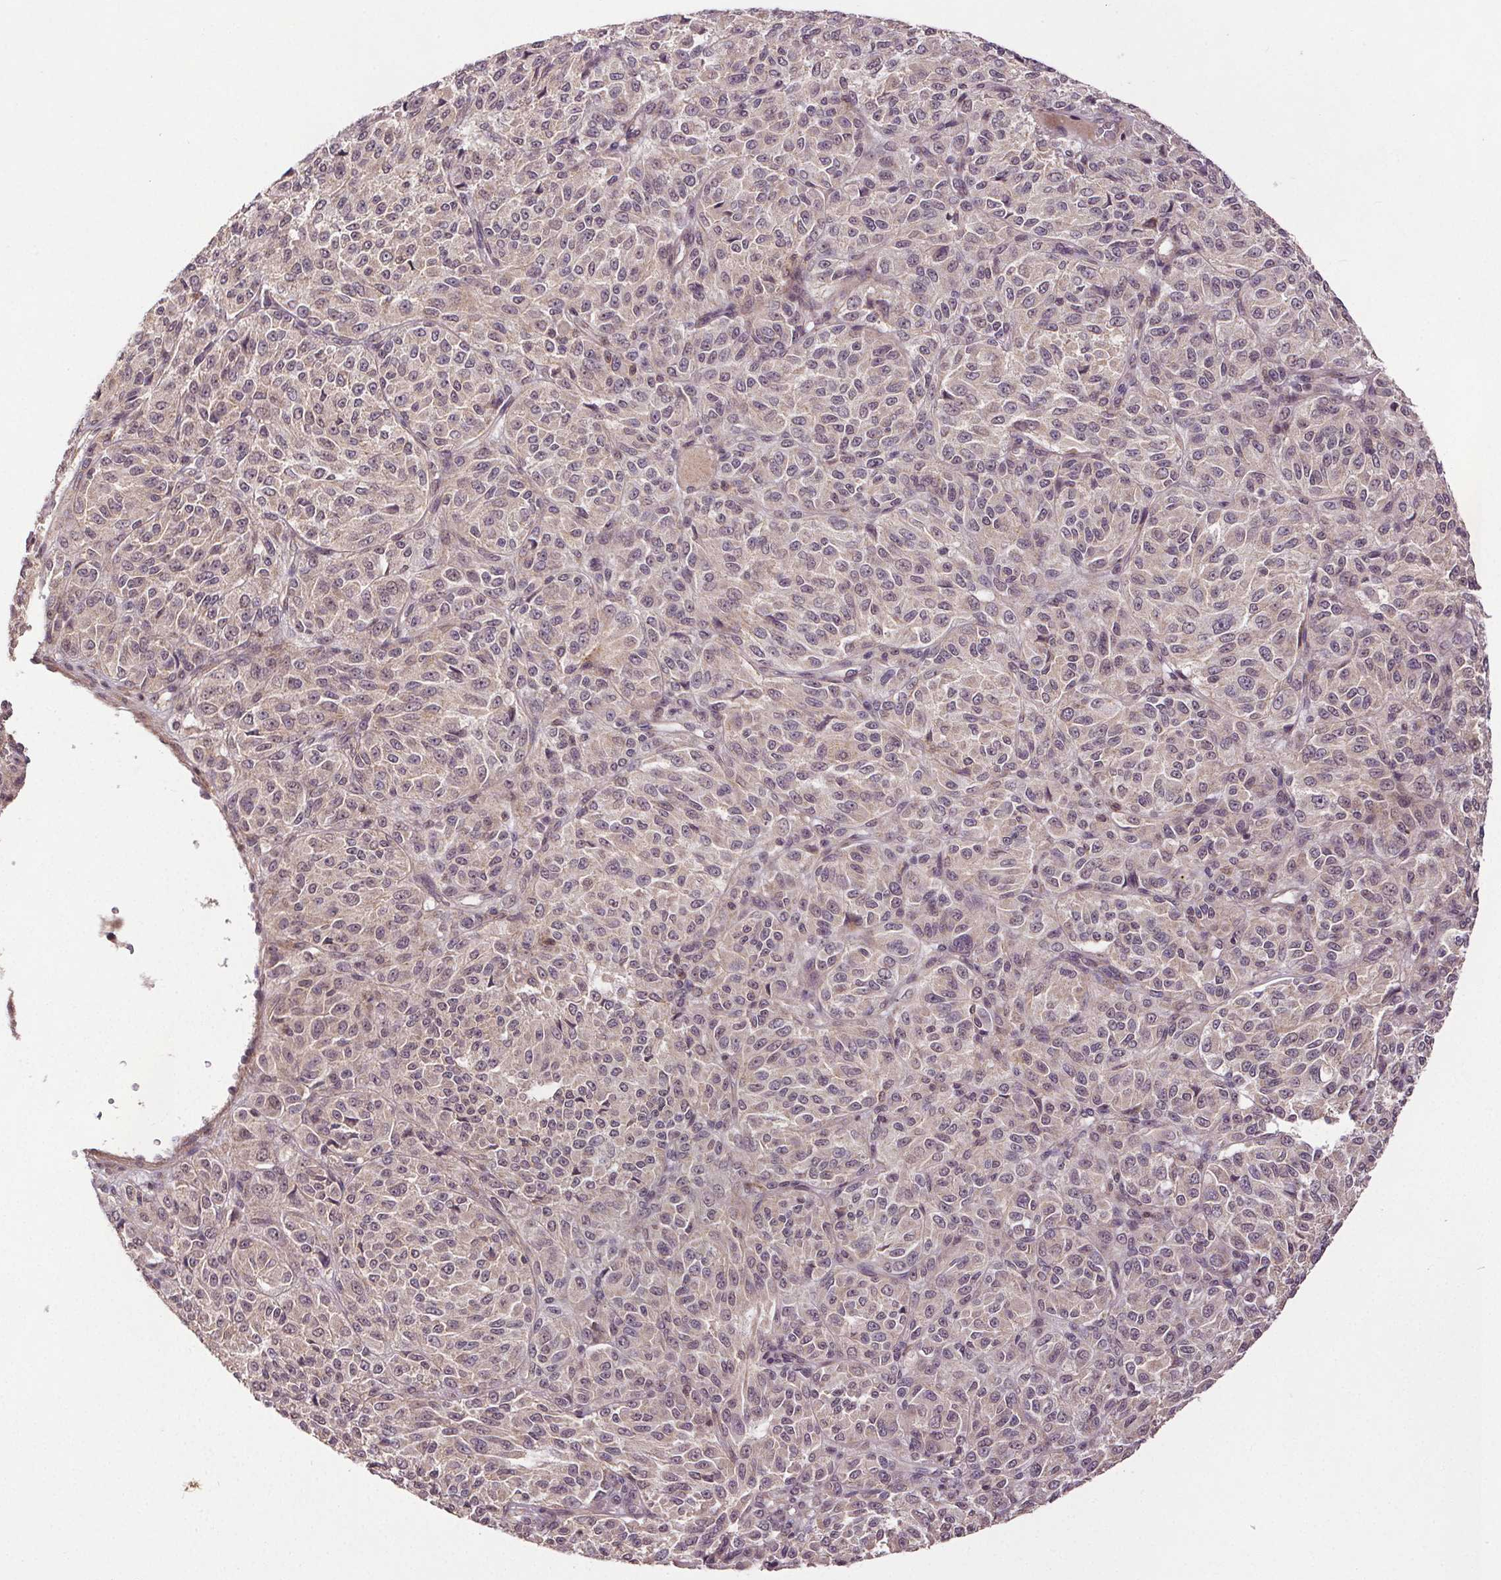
{"staining": {"intensity": "negative", "quantity": "none", "location": "none"}, "tissue": "melanoma", "cell_type": "Tumor cells", "image_type": "cancer", "snomed": [{"axis": "morphology", "description": "Malignant melanoma, Metastatic site"}, {"axis": "topography", "description": "Brain"}], "caption": "Tumor cells show no significant positivity in melanoma. (Stains: DAB IHC with hematoxylin counter stain, Microscopy: brightfield microscopy at high magnification).", "gene": "EPHB3", "patient": {"sex": "female", "age": 56}}